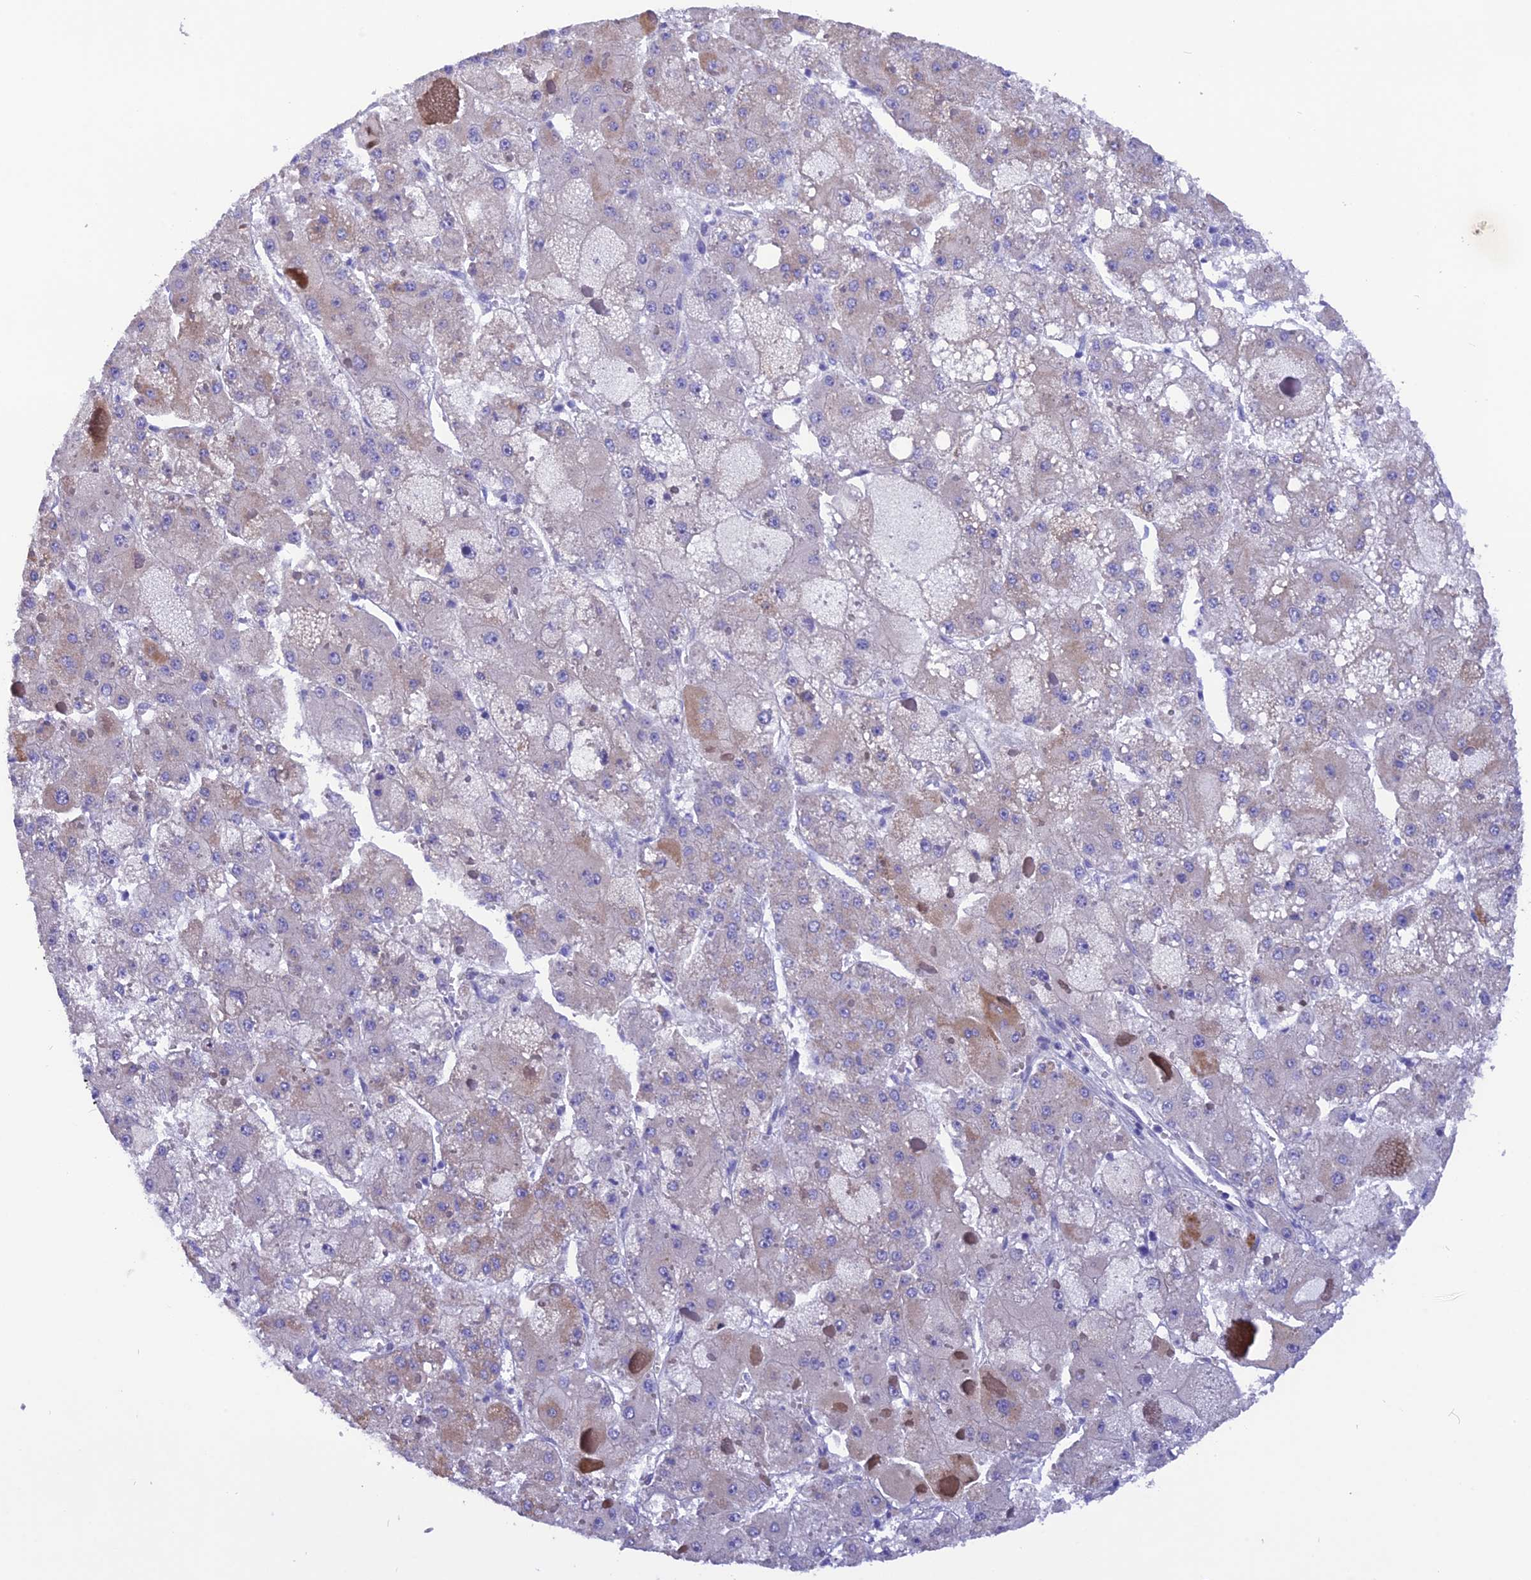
{"staining": {"intensity": "weak", "quantity": "<25%", "location": "cytoplasmic/membranous"}, "tissue": "liver cancer", "cell_type": "Tumor cells", "image_type": "cancer", "snomed": [{"axis": "morphology", "description": "Carcinoma, Hepatocellular, NOS"}, {"axis": "topography", "description": "Liver"}], "caption": "Immunohistochemistry histopathology image of neoplastic tissue: liver hepatocellular carcinoma stained with DAB (3,3'-diaminobenzidine) shows no significant protein positivity in tumor cells.", "gene": "TMEM138", "patient": {"sex": "female", "age": 73}}